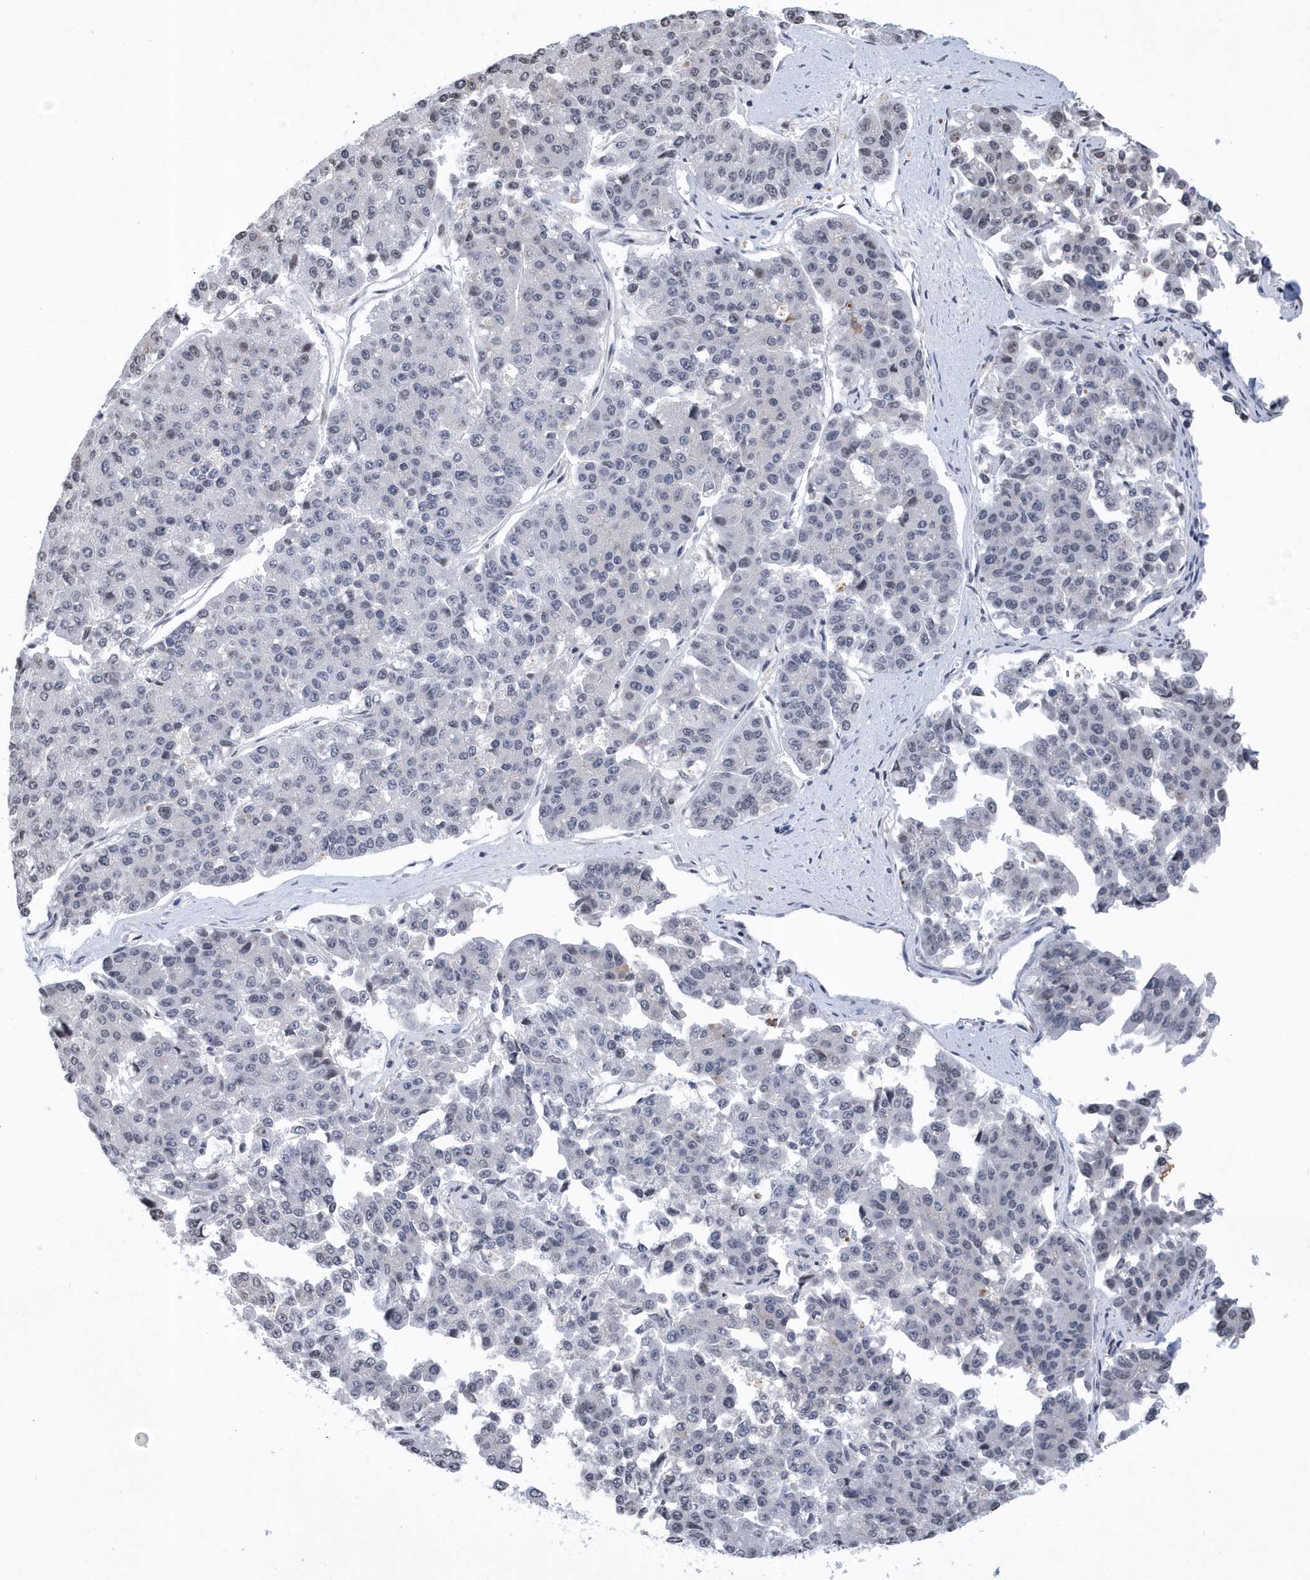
{"staining": {"intensity": "negative", "quantity": "none", "location": "none"}, "tissue": "pancreatic cancer", "cell_type": "Tumor cells", "image_type": "cancer", "snomed": [{"axis": "morphology", "description": "Adenocarcinoma, NOS"}, {"axis": "topography", "description": "Pancreas"}], "caption": "There is no significant positivity in tumor cells of adenocarcinoma (pancreatic).", "gene": "VWA5B2", "patient": {"sex": "male", "age": 50}}